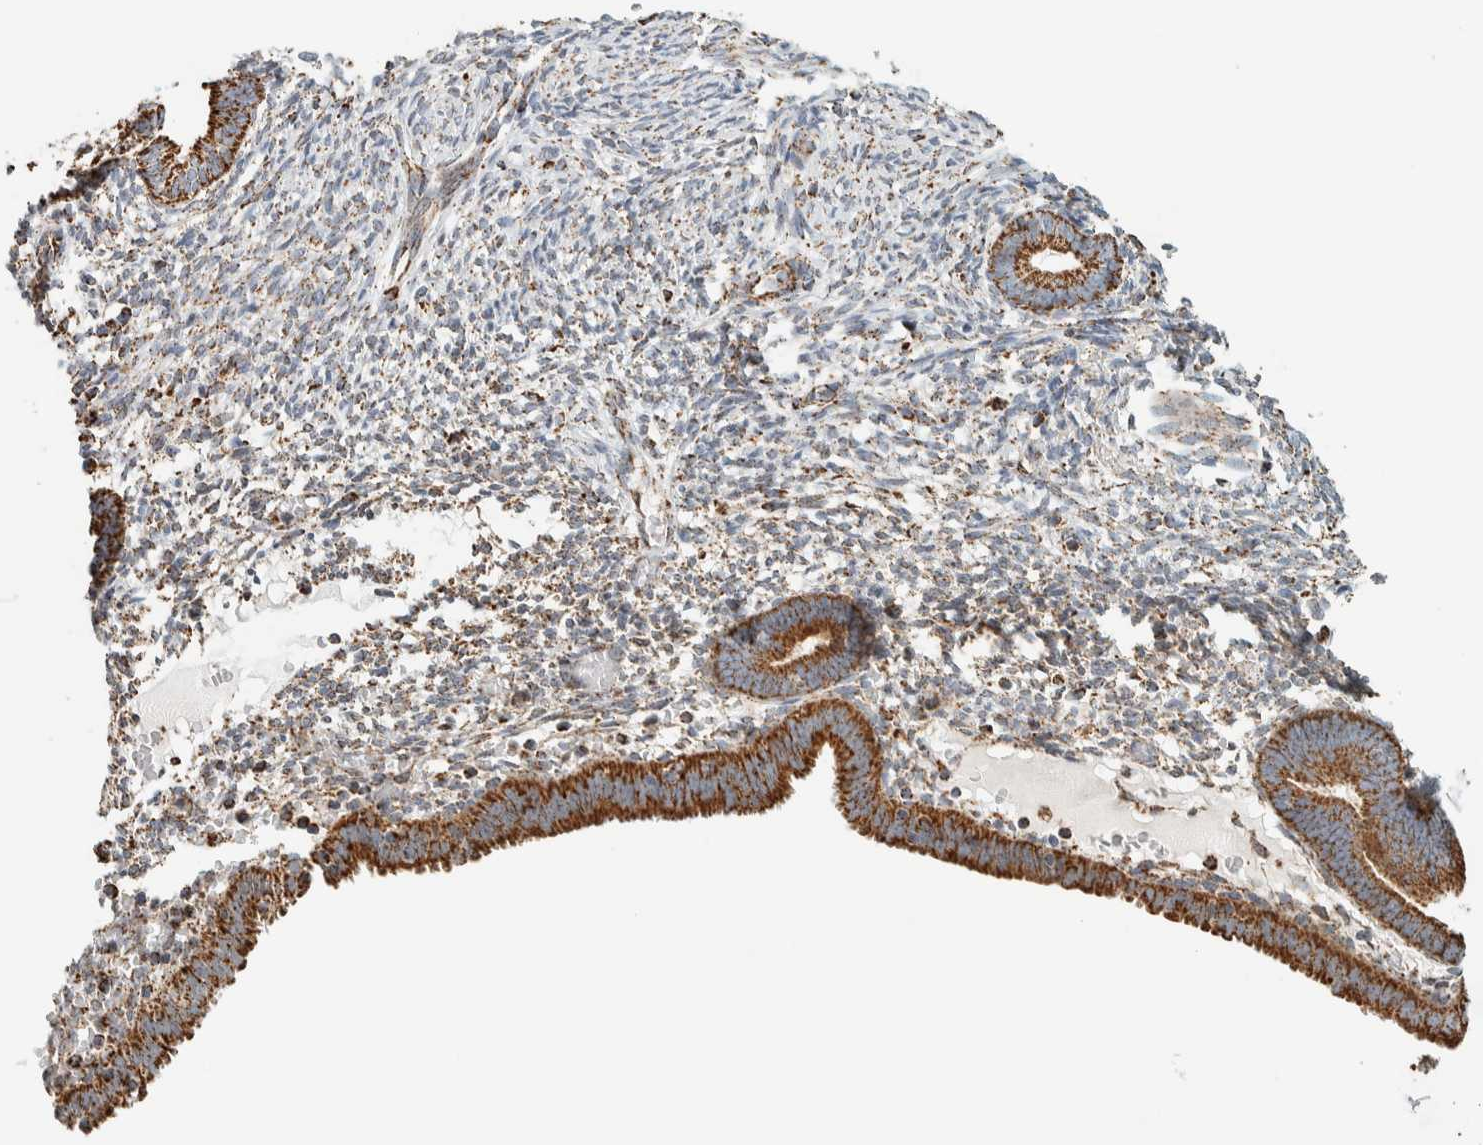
{"staining": {"intensity": "weak", "quantity": ">75%", "location": "cytoplasmic/membranous"}, "tissue": "endometrium", "cell_type": "Cells in endometrial stroma", "image_type": "normal", "snomed": [{"axis": "morphology", "description": "Normal tissue, NOS"}, {"axis": "morphology", "description": "Atrophy, NOS"}, {"axis": "topography", "description": "Uterus"}, {"axis": "topography", "description": "Endometrium"}], "caption": "Brown immunohistochemical staining in benign human endometrium displays weak cytoplasmic/membranous positivity in approximately >75% of cells in endometrial stroma. (brown staining indicates protein expression, while blue staining denotes nuclei).", "gene": "ZNF454", "patient": {"sex": "female", "age": 68}}